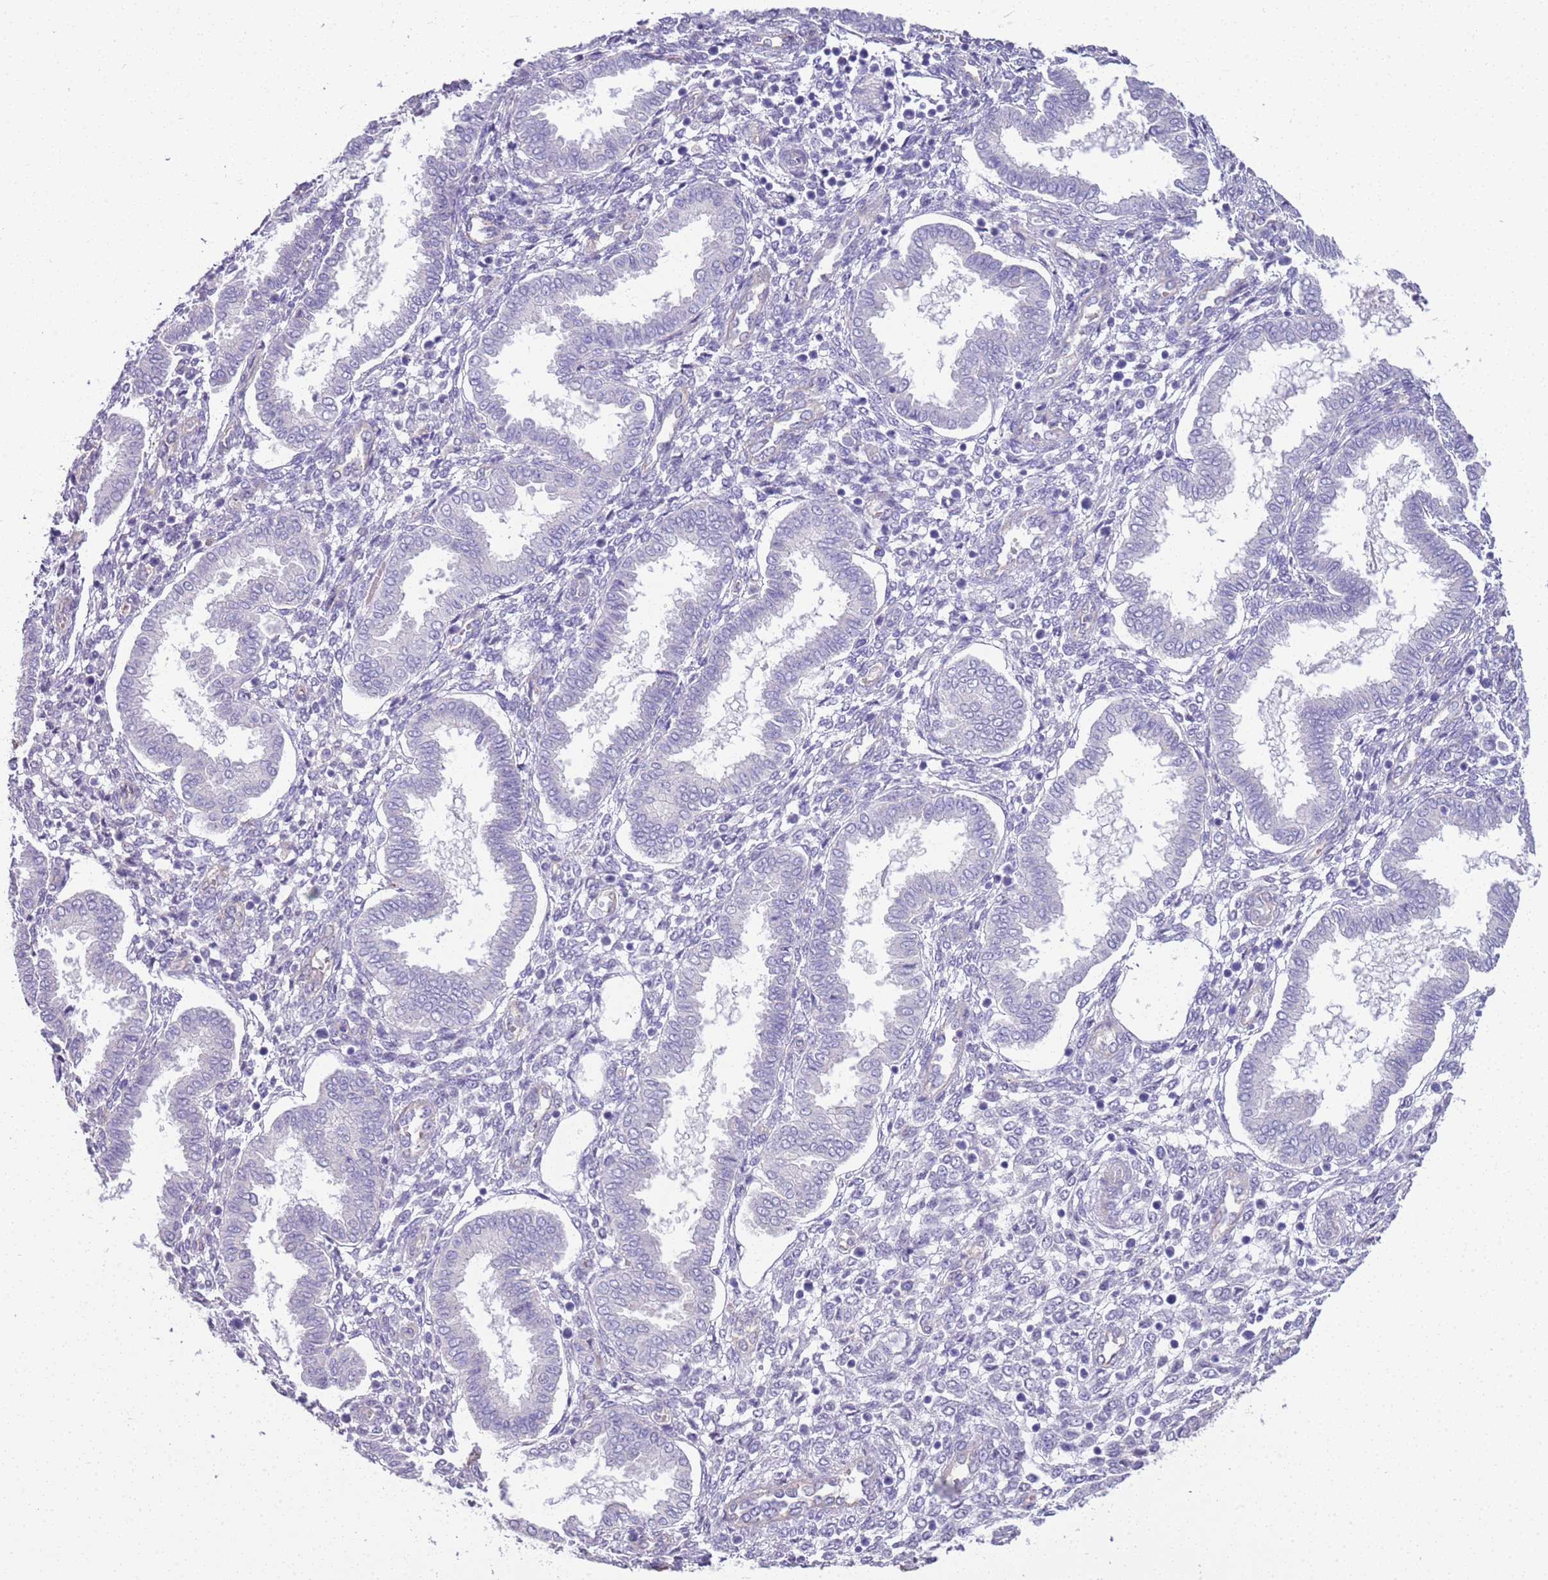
{"staining": {"intensity": "negative", "quantity": "none", "location": "none"}, "tissue": "endometrium", "cell_type": "Cells in endometrial stroma", "image_type": "normal", "snomed": [{"axis": "morphology", "description": "Normal tissue, NOS"}, {"axis": "topography", "description": "Endometrium"}], "caption": "Protein analysis of normal endometrium reveals no significant staining in cells in endometrial stroma.", "gene": "CTRC", "patient": {"sex": "female", "age": 24}}